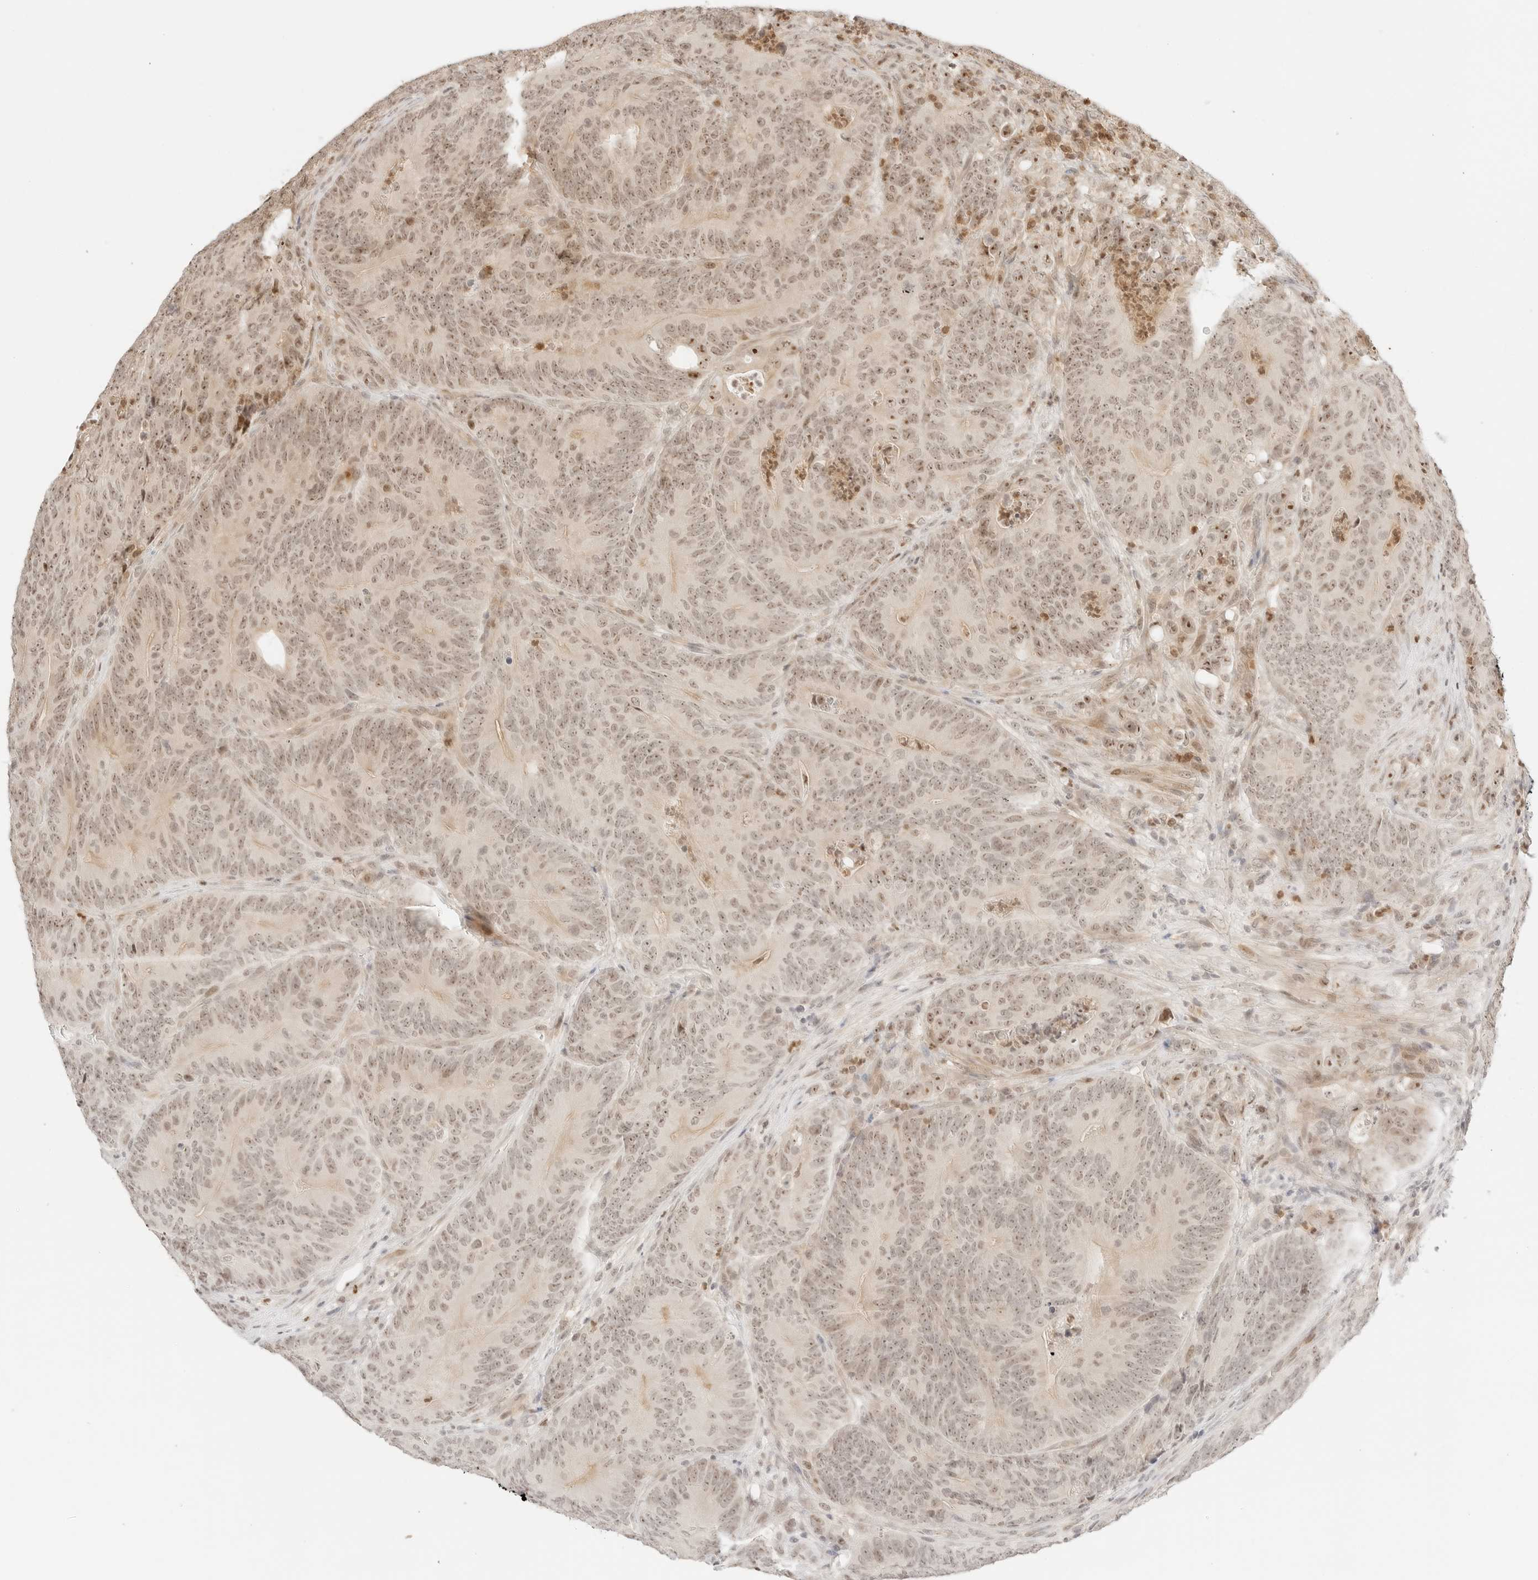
{"staining": {"intensity": "moderate", "quantity": ">75%", "location": "nuclear"}, "tissue": "colorectal cancer", "cell_type": "Tumor cells", "image_type": "cancer", "snomed": [{"axis": "morphology", "description": "Normal tissue, NOS"}, {"axis": "topography", "description": "Colon"}], "caption": "Human colorectal cancer stained with a protein marker demonstrates moderate staining in tumor cells.", "gene": "RPS6KL1", "patient": {"sex": "female", "age": 82}}